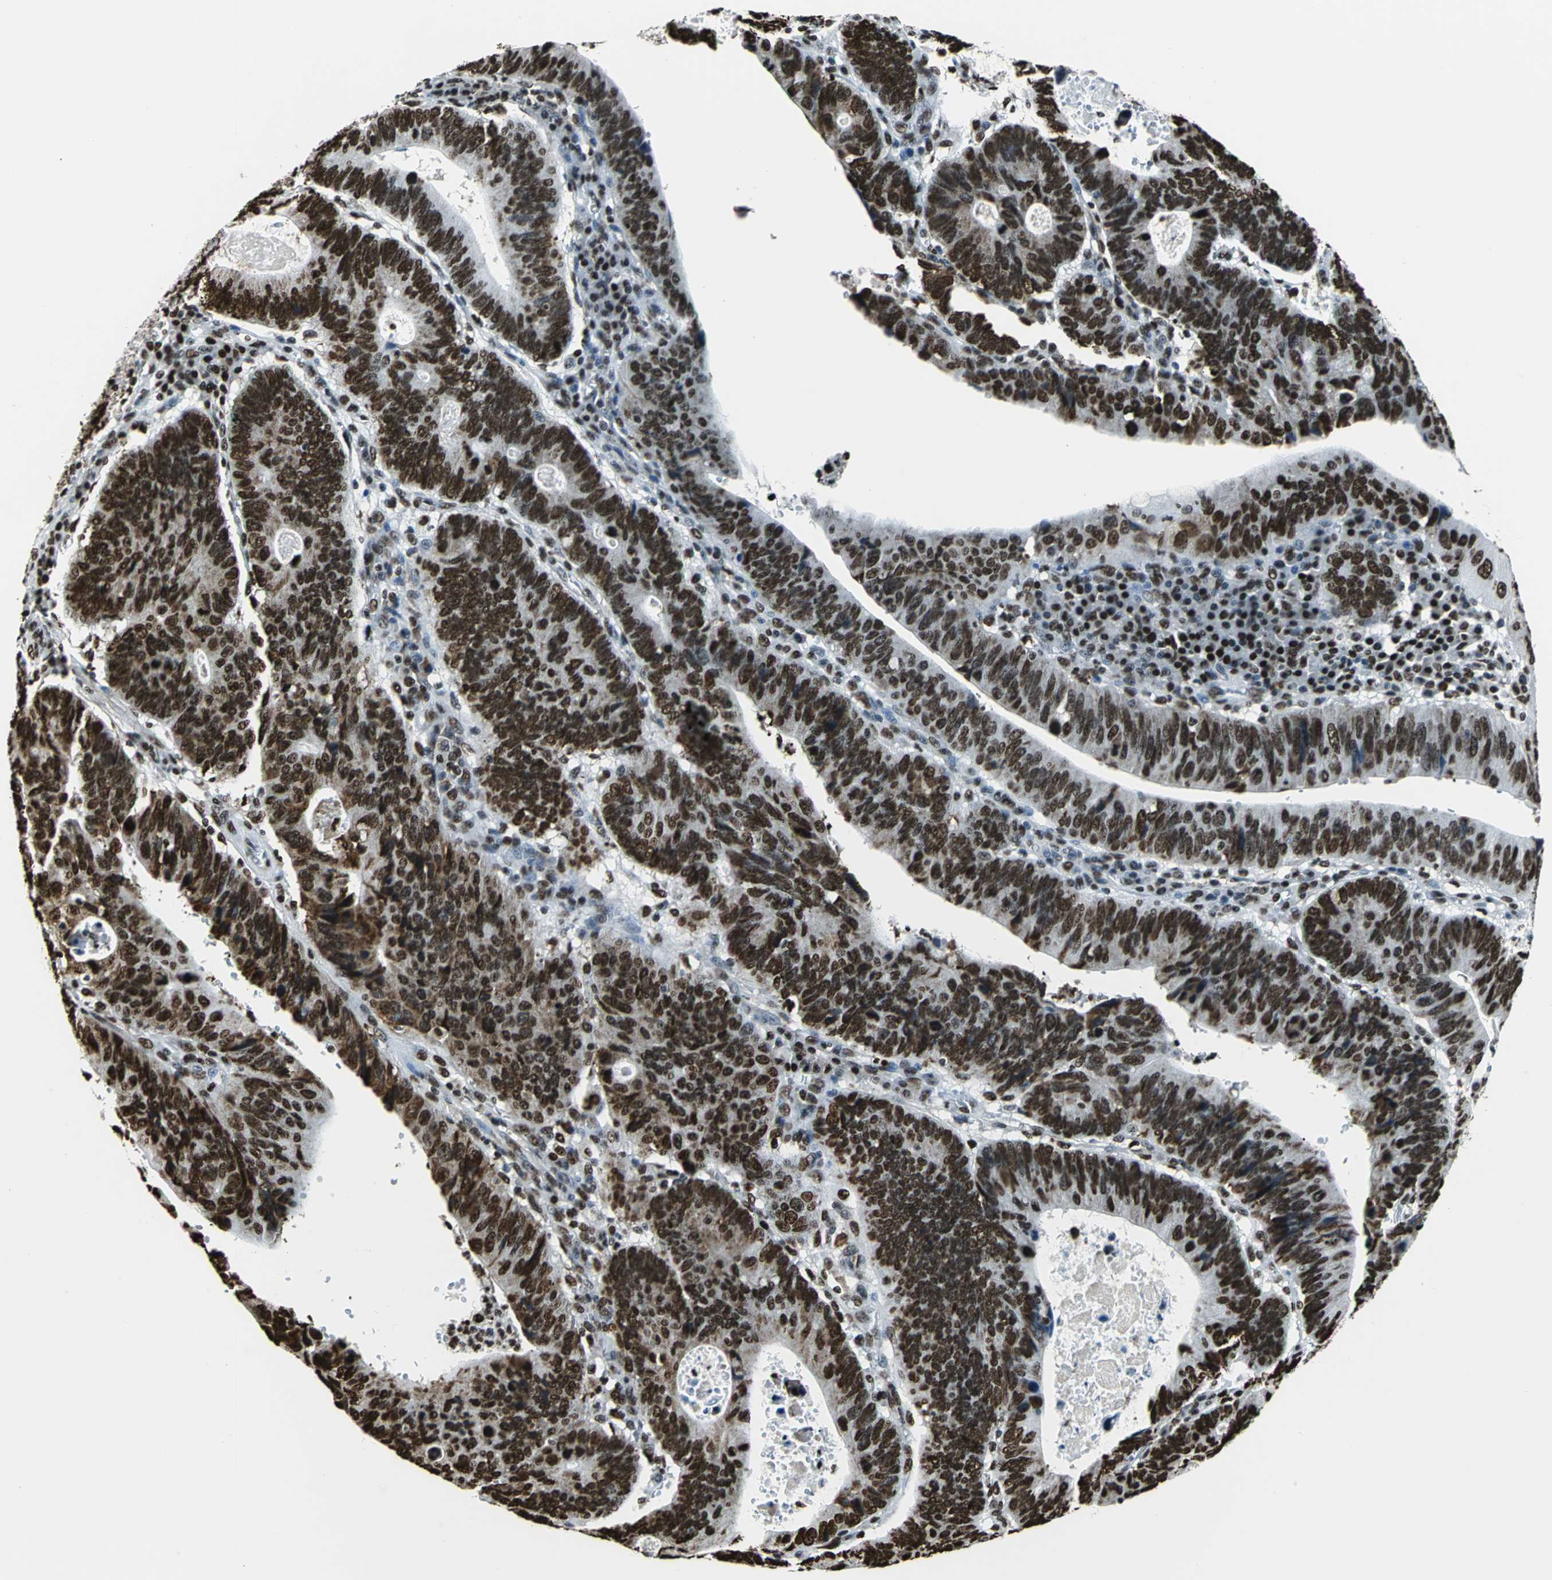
{"staining": {"intensity": "strong", "quantity": ">75%", "location": "nuclear"}, "tissue": "stomach cancer", "cell_type": "Tumor cells", "image_type": "cancer", "snomed": [{"axis": "morphology", "description": "Adenocarcinoma, NOS"}, {"axis": "topography", "description": "Stomach"}], "caption": "Stomach cancer (adenocarcinoma) tissue shows strong nuclear positivity in about >75% of tumor cells", "gene": "APEX1", "patient": {"sex": "male", "age": 59}}